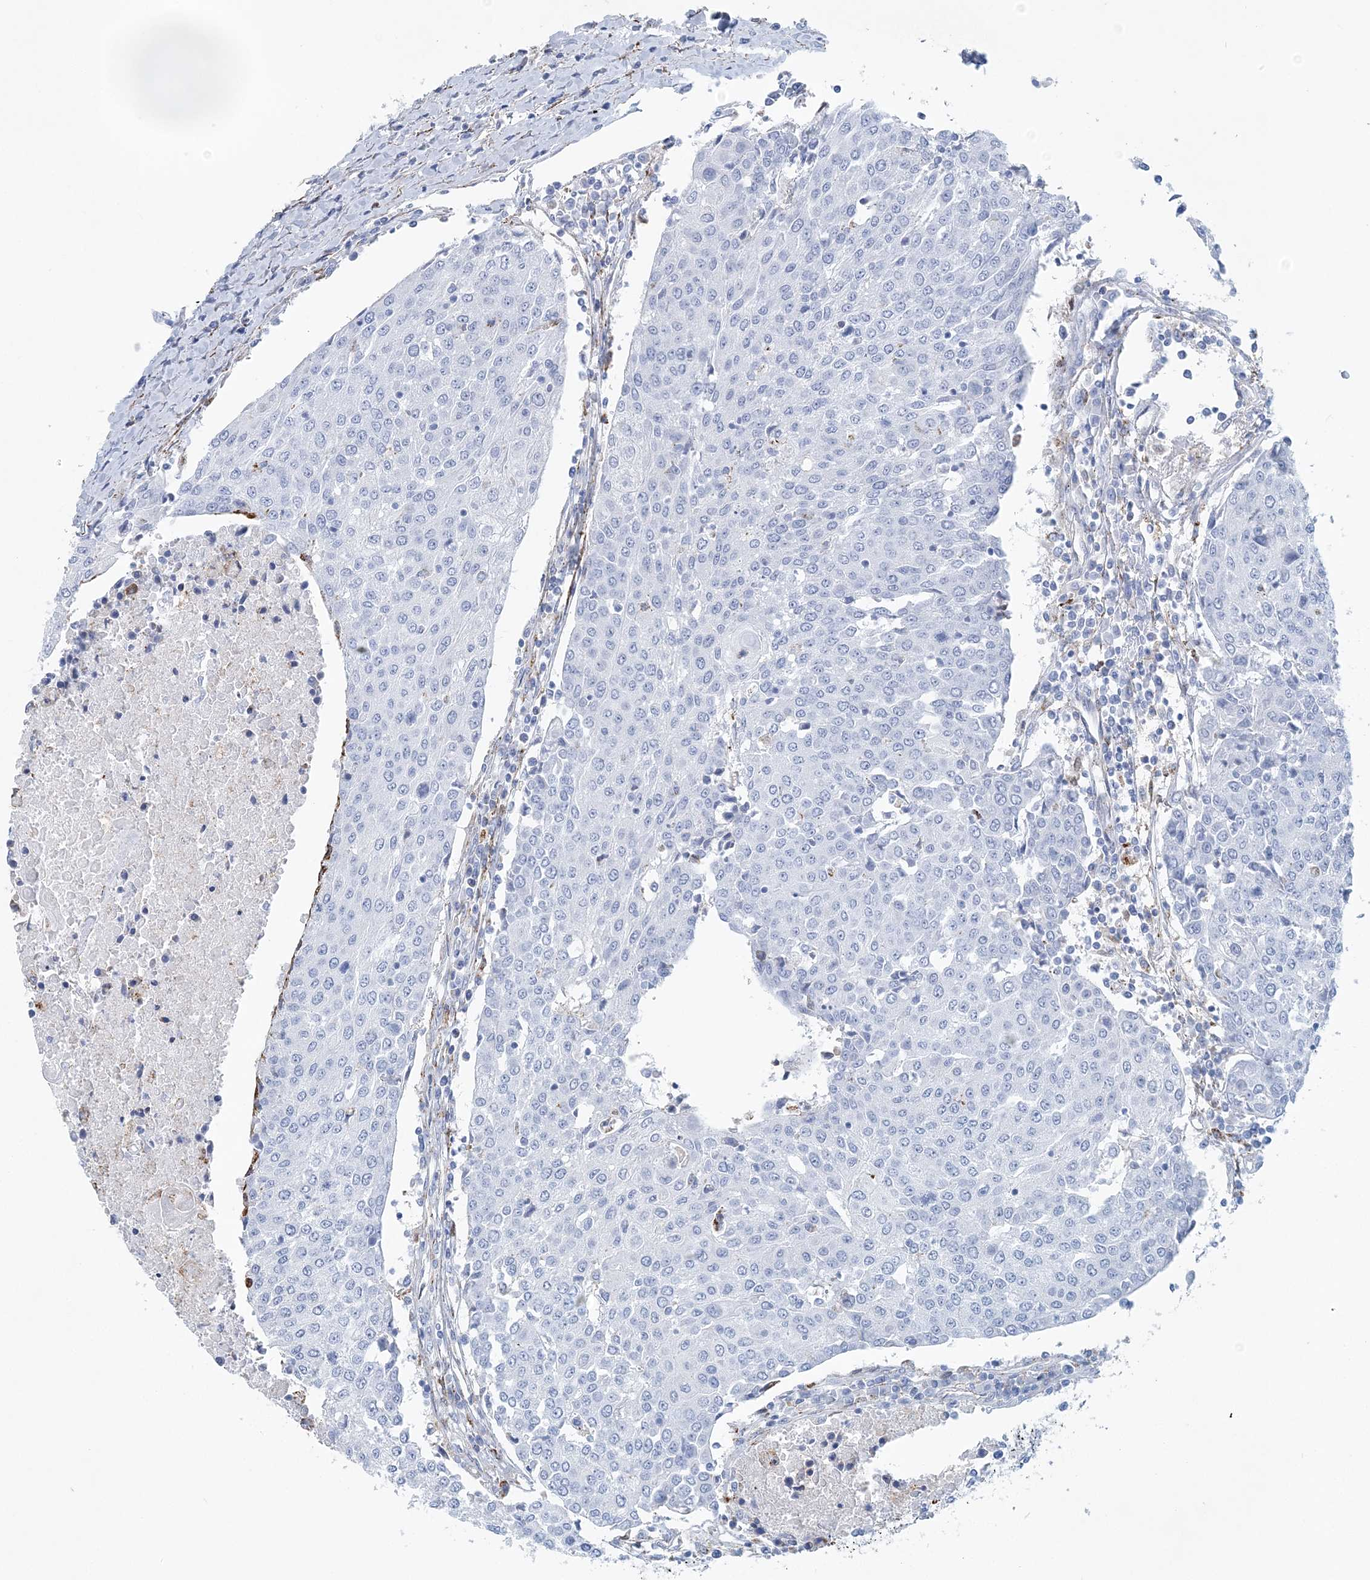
{"staining": {"intensity": "negative", "quantity": "none", "location": "none"}, "tissue": "urothelial cancer", "cell_type": "Tumor cells", "image_type": "cancer", "snomed": [{"axis": "morphology", "description": "Urothelial carcinoma, High grade"}, {"axis": "topography", "description": "Urinary bladder"}], "caption": "Immunohistochemical staining of high-grade urothelial carcinoma shows no significant expression in tumor cells.", "gene": "NKX6-1", "patient": {"sex": "female", "age": 85}}